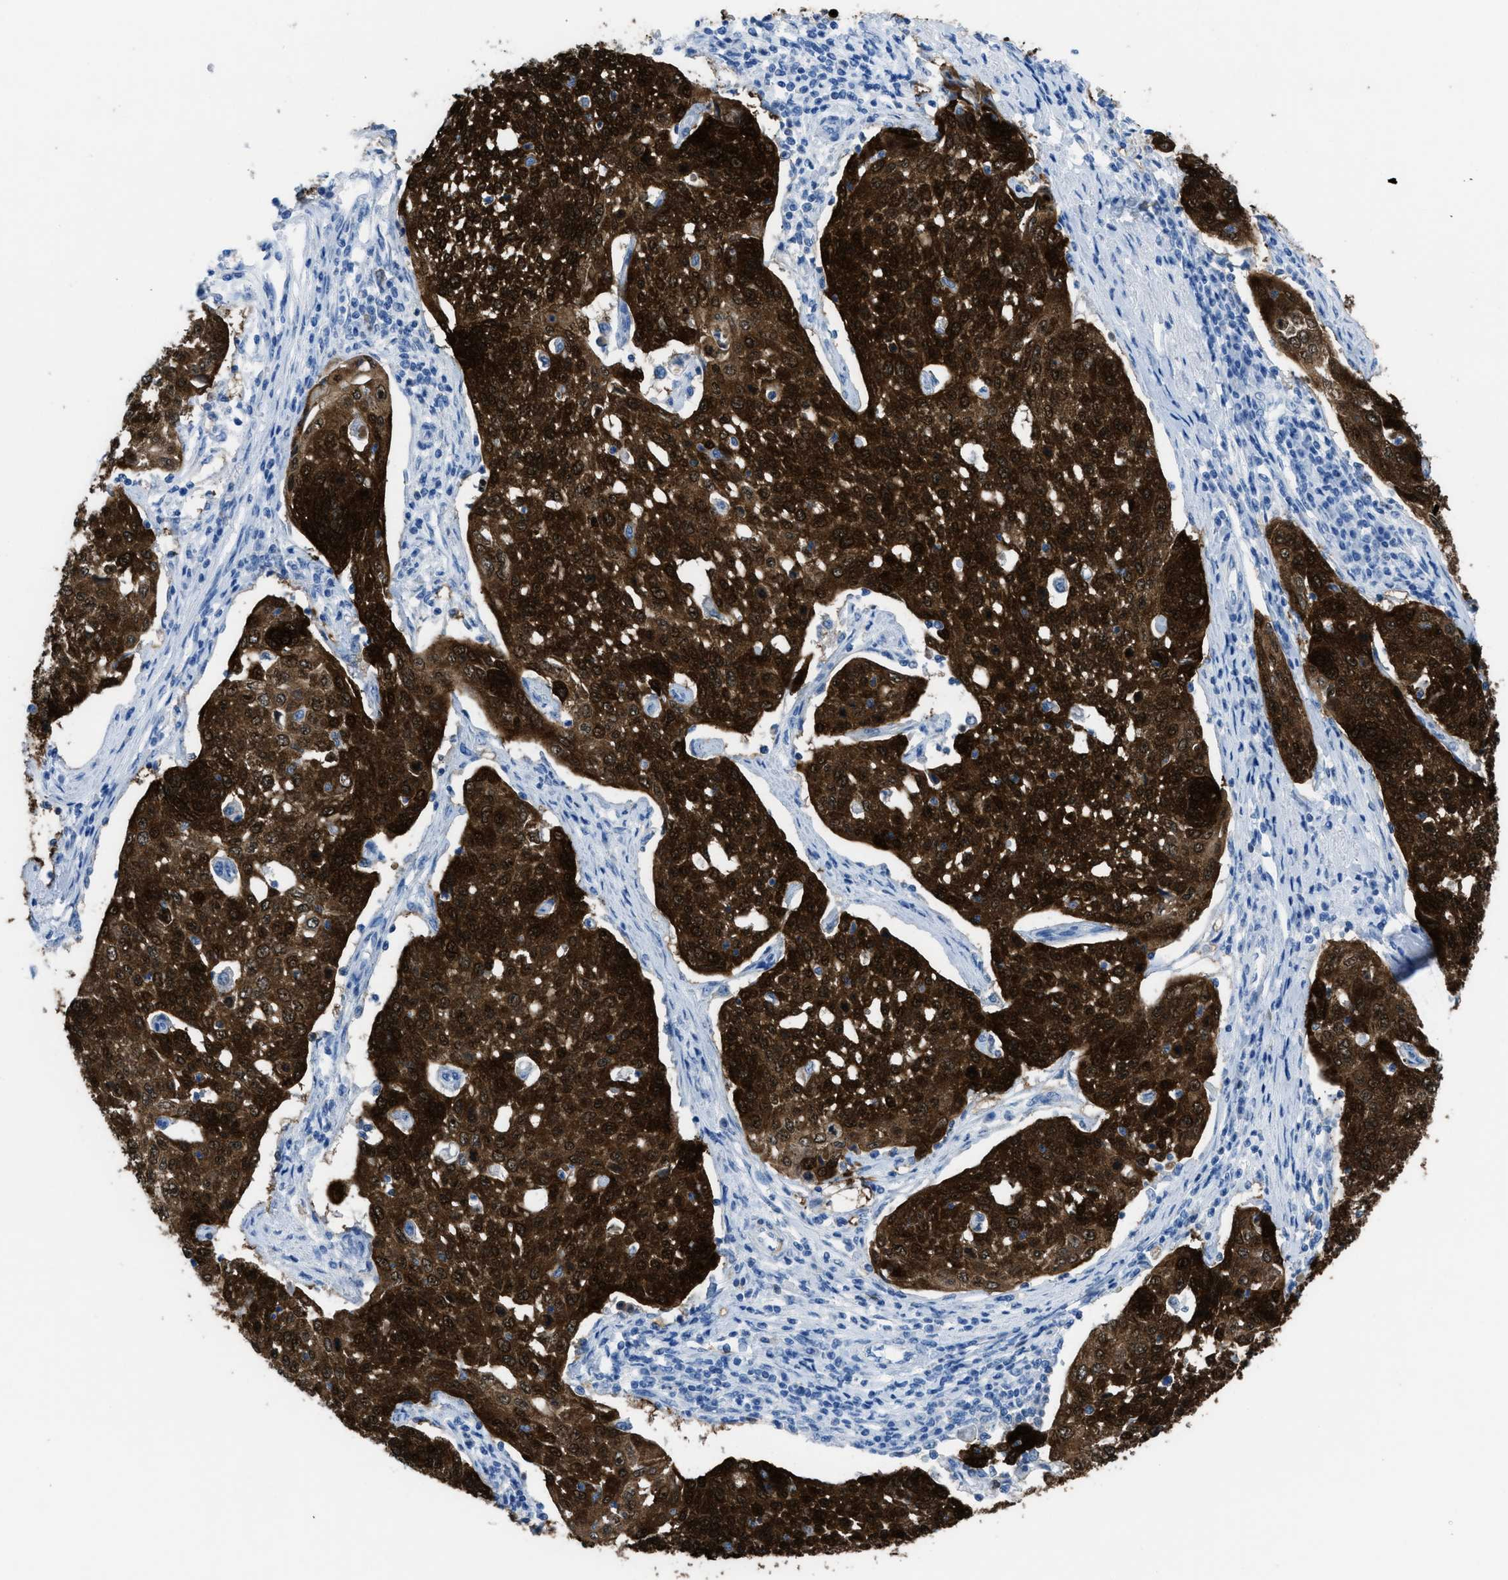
{"staining": {"intensity": "strong", "quantity": ">75%", "location": "cytoplasmic/membranous,nuclear"}, "tissue": "cervical cancer", "cell_type": "Tumor cells", "image_type": "cancer", "snomed": [{"axis": "morphology", "description": "Squamous cell carcinoma, NOS"}, {"axis": "topography", "description": "Cervix"}], "caption": "Cervical cancer (squamous cell carcinoma) stained for a protein exhibits strong cytoplasmic/membranous and nuclear positivity in tumor cells. (brown staining indicates protein expression, while blue staining denotes nuclei).", "gene": "CDKN2A", "patient": {"sex": "female", "age": 34}}